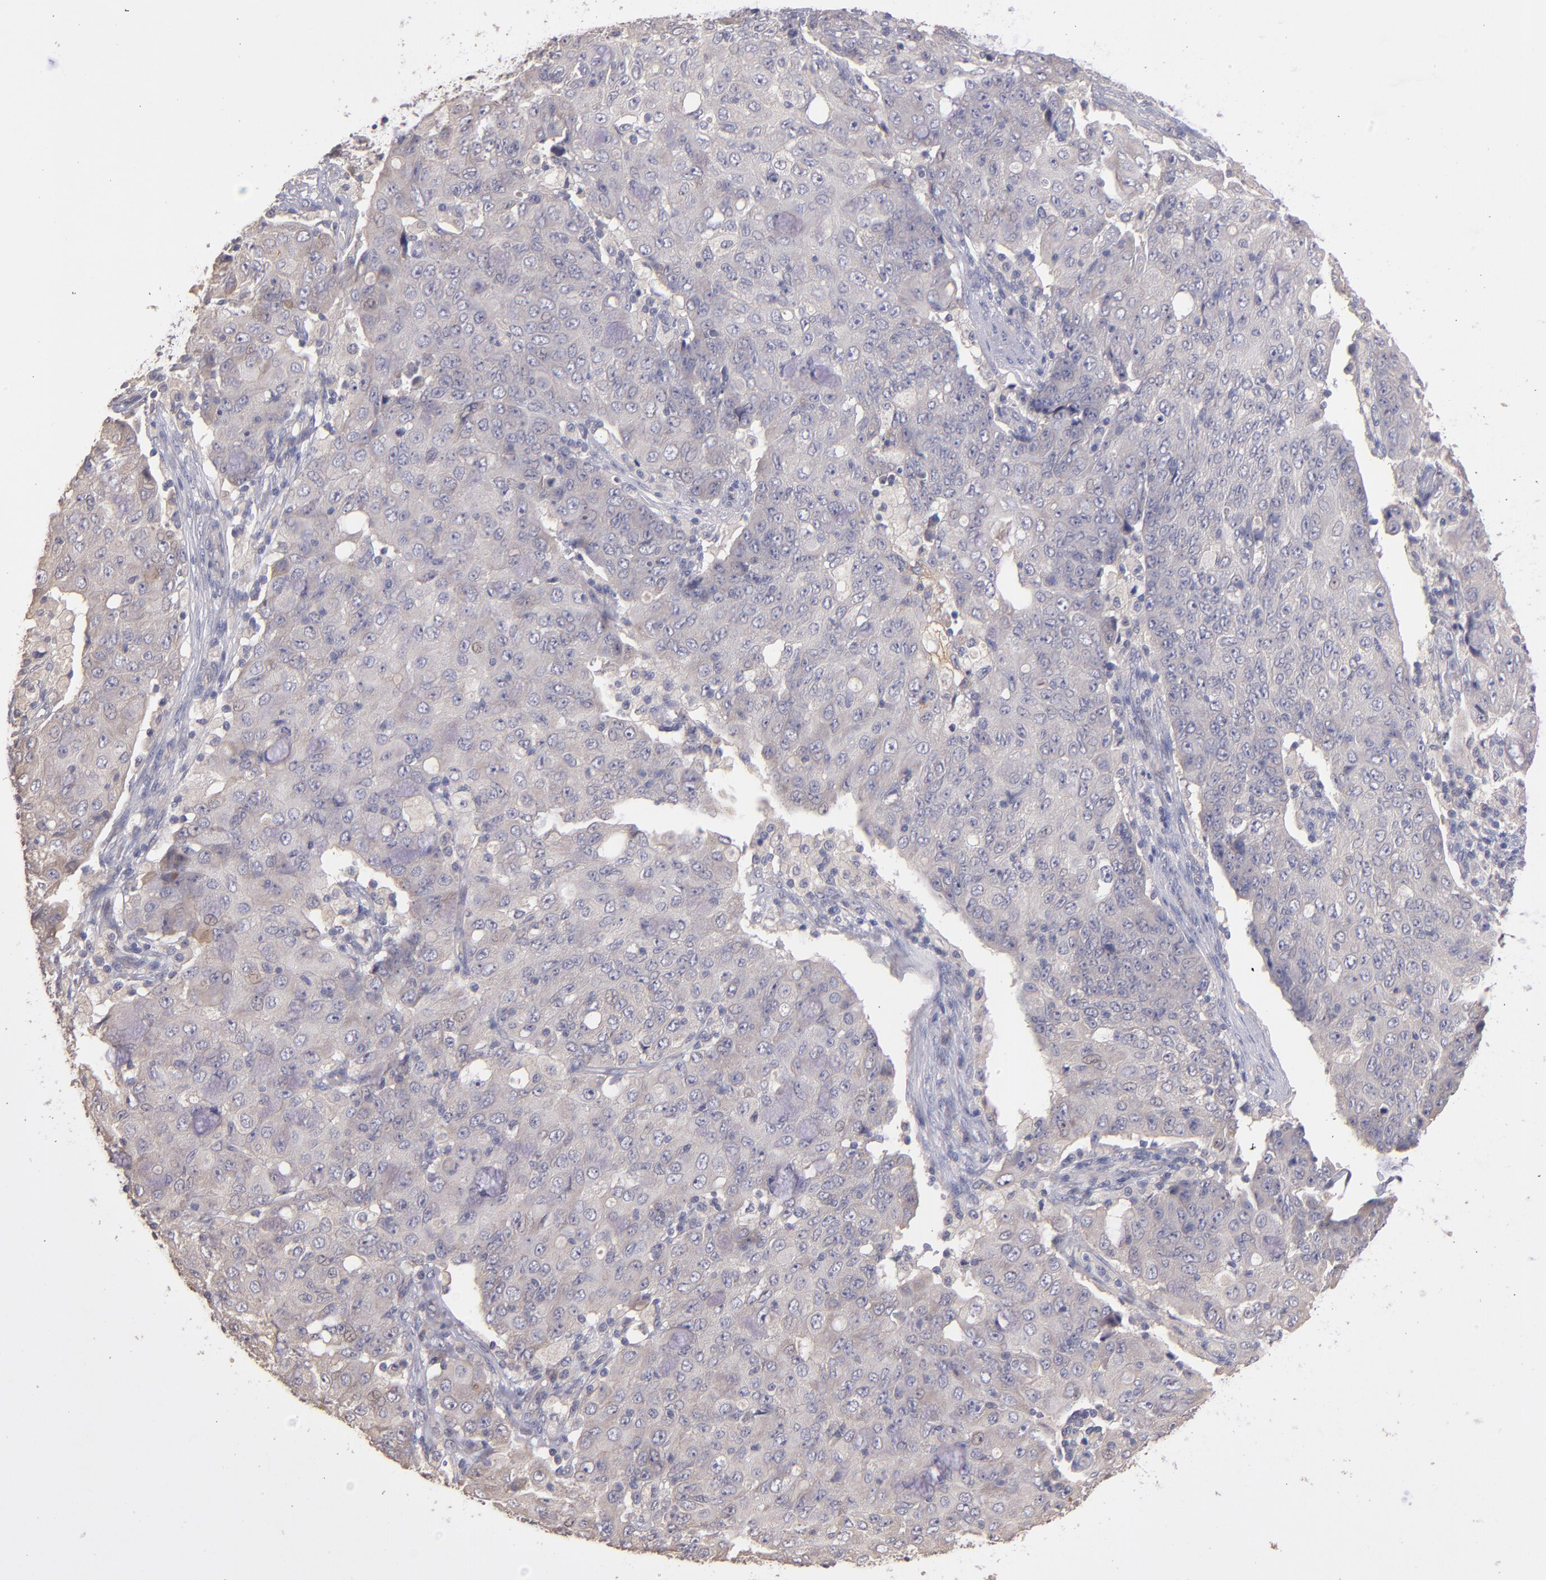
{"staining": {"intensity": "negative", "quantity": "none", "location": "none"}, "tissue": "ovarian cancer", "cell_type": "Tumor cells", "image_type": "cancer", "snomed": [{"axis": "morphology", "description": "Carcinoma, endometroid"}, {"axis": "topography", "description": "Ovary"}], "caption": "Histopathology image shows no protein positivity in tumor cells of ovarian cancer tissue. (DAB immunohistochemistry (IHC), high magnification).", "gene": "GNAZ", "patient": {"sex": "female", "age": 42}}